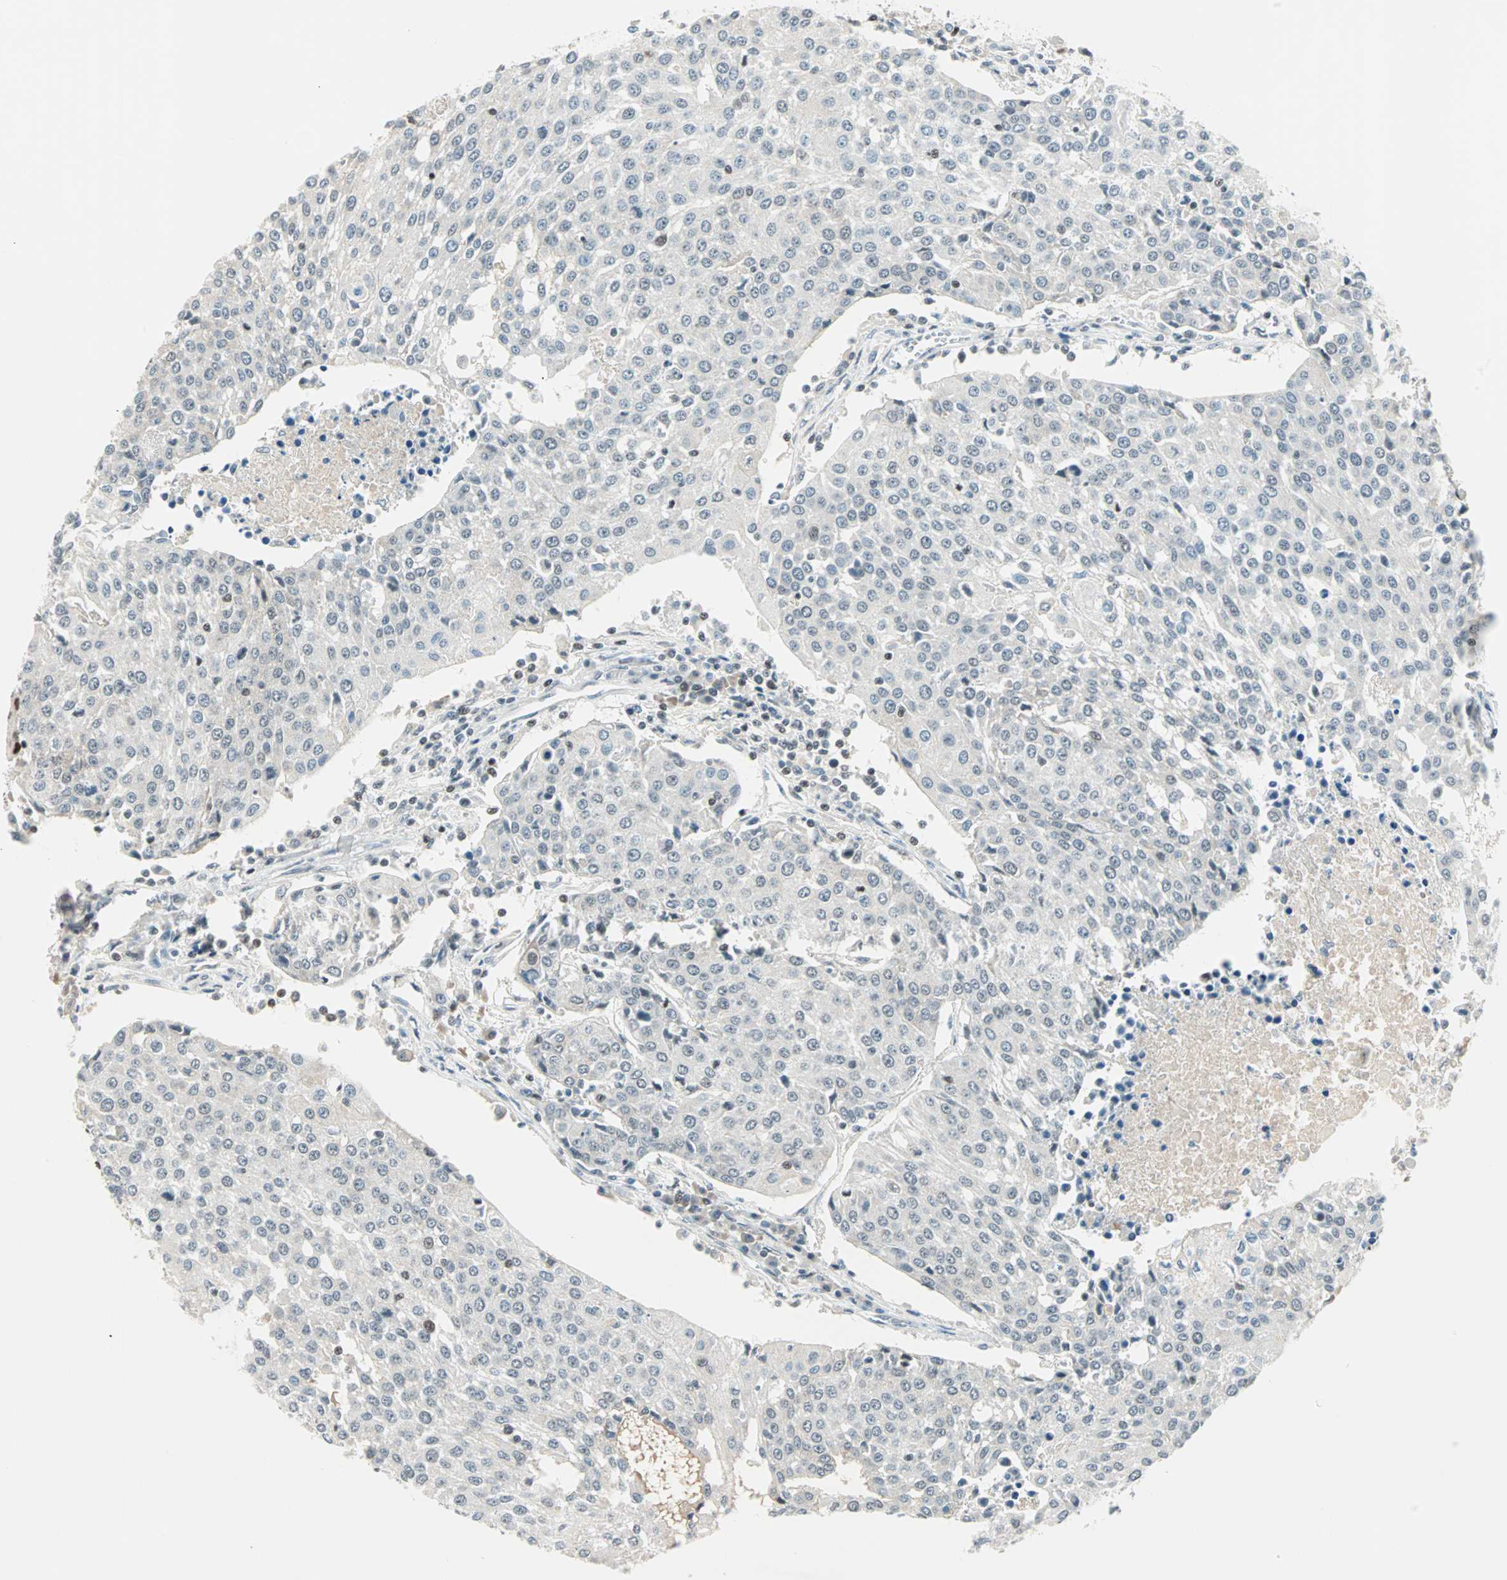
{"staining": {"intensity": "weak", "quantity": "<25%", "location": "nuclear"}, "tissue": "urothelial cancer", "cell_type": "Tumor cells", "image_type": "cancer", "snomed": [{"axis": "morphology", "description": "Urothelial carcinoma, High grade"}, {"axis": "topography", "description": "Urinary bladder"}], "caption": "Human urothelial carcinoma (high-grade) stained for a protein using IHC displays no positivity in tumor cells.", "gene": "SIN3A", "patient": {"sex": "female", "age": 85}}